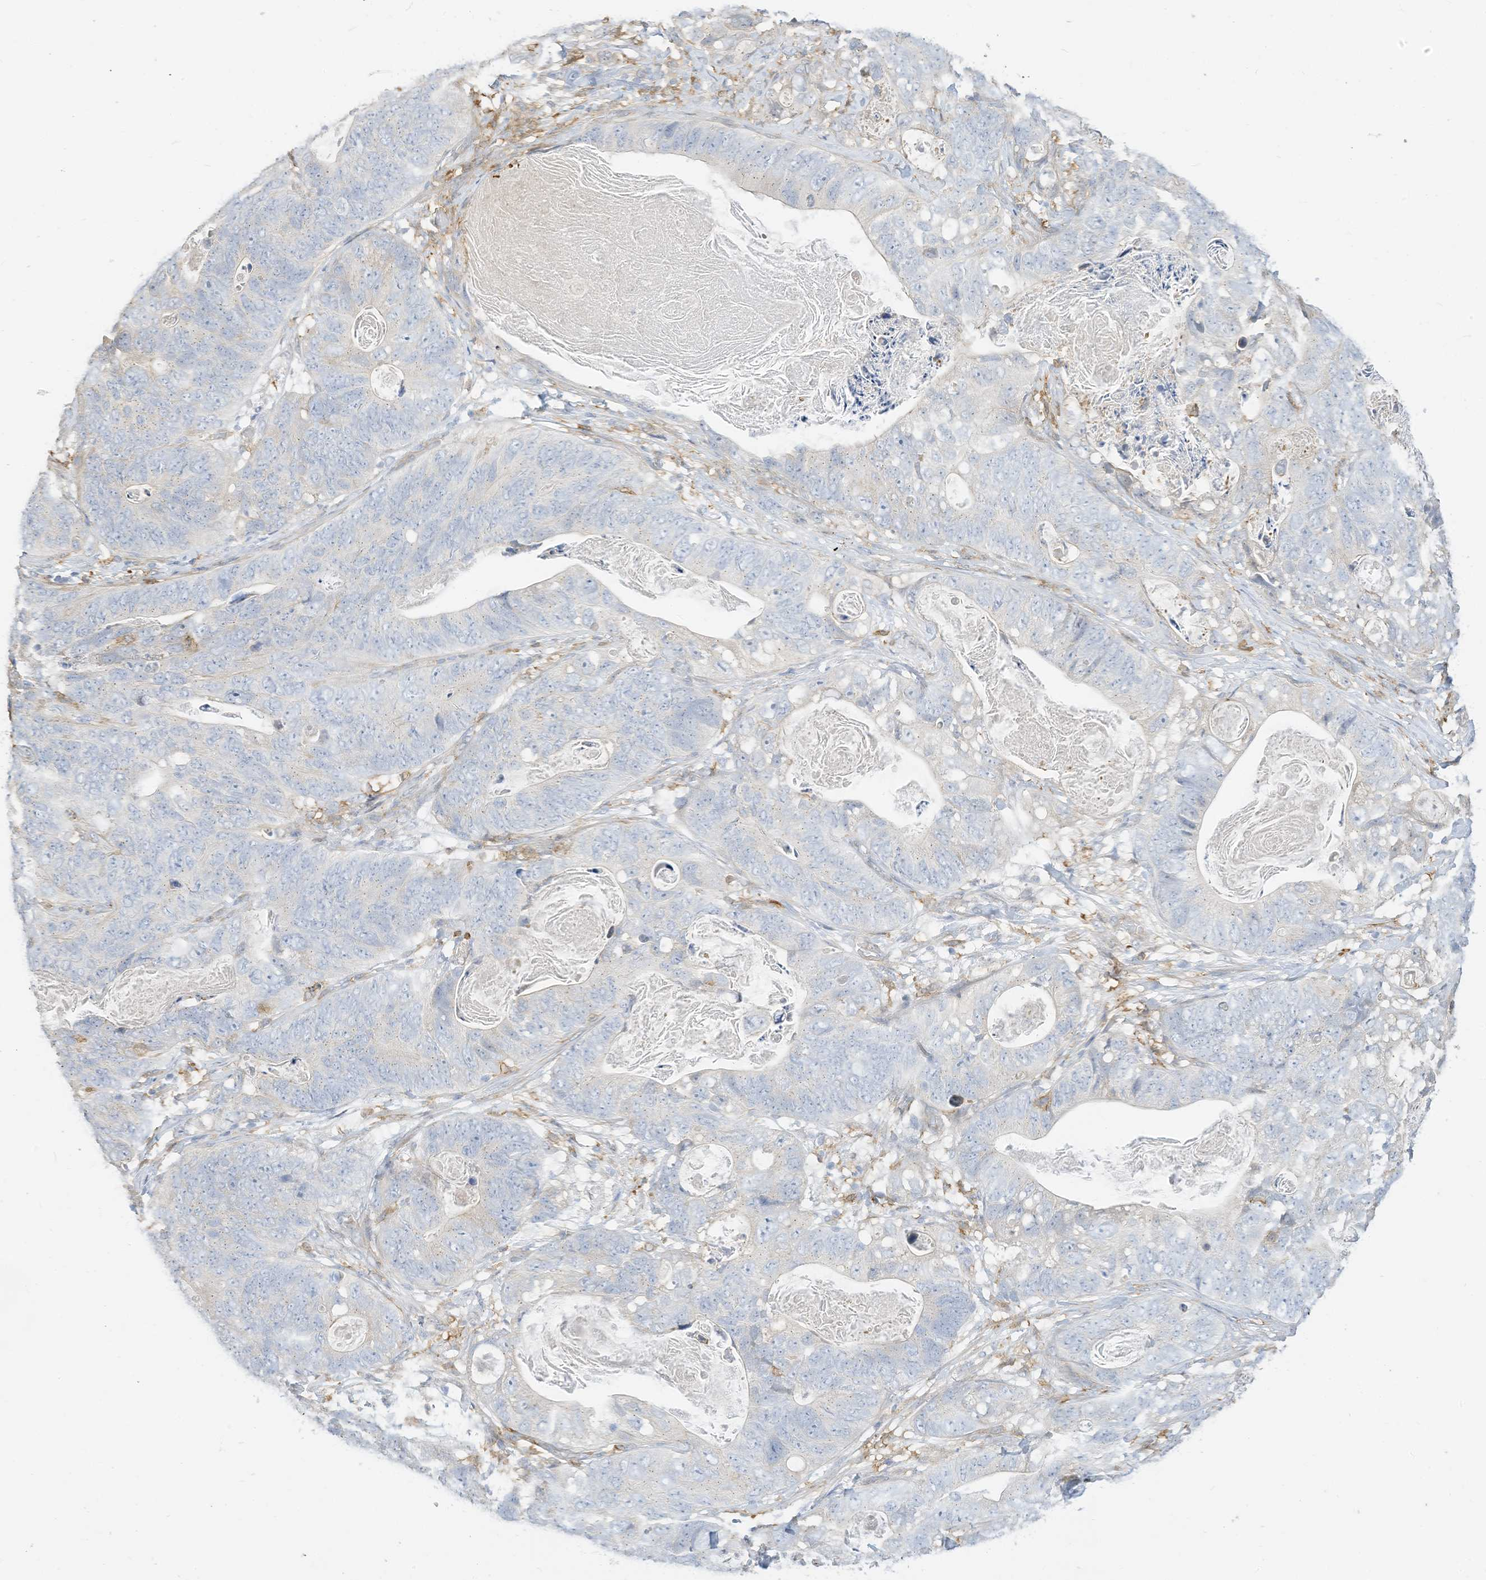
{"staining": {"intensity": "negative", "quantity": "none", "location": "none"}, "tissue": "stomach cancer", "cell_type": "Tumor cells", "image_type": "cancer", "snomed": [{"axis": "morphology", "description": "Normal tissue, NOS"}, {"axis": "morphology", "description": "Adenocarcinoma, NOS"}, {"axis": "topography", "description": "Stomach"}], "caption": "Micrograph shows no significant protein staining in tumor cells of stomach cancer (adenocarcinoma).", "gene": "ATP13A1", "patient": {"sex": "female", "age": 89}}